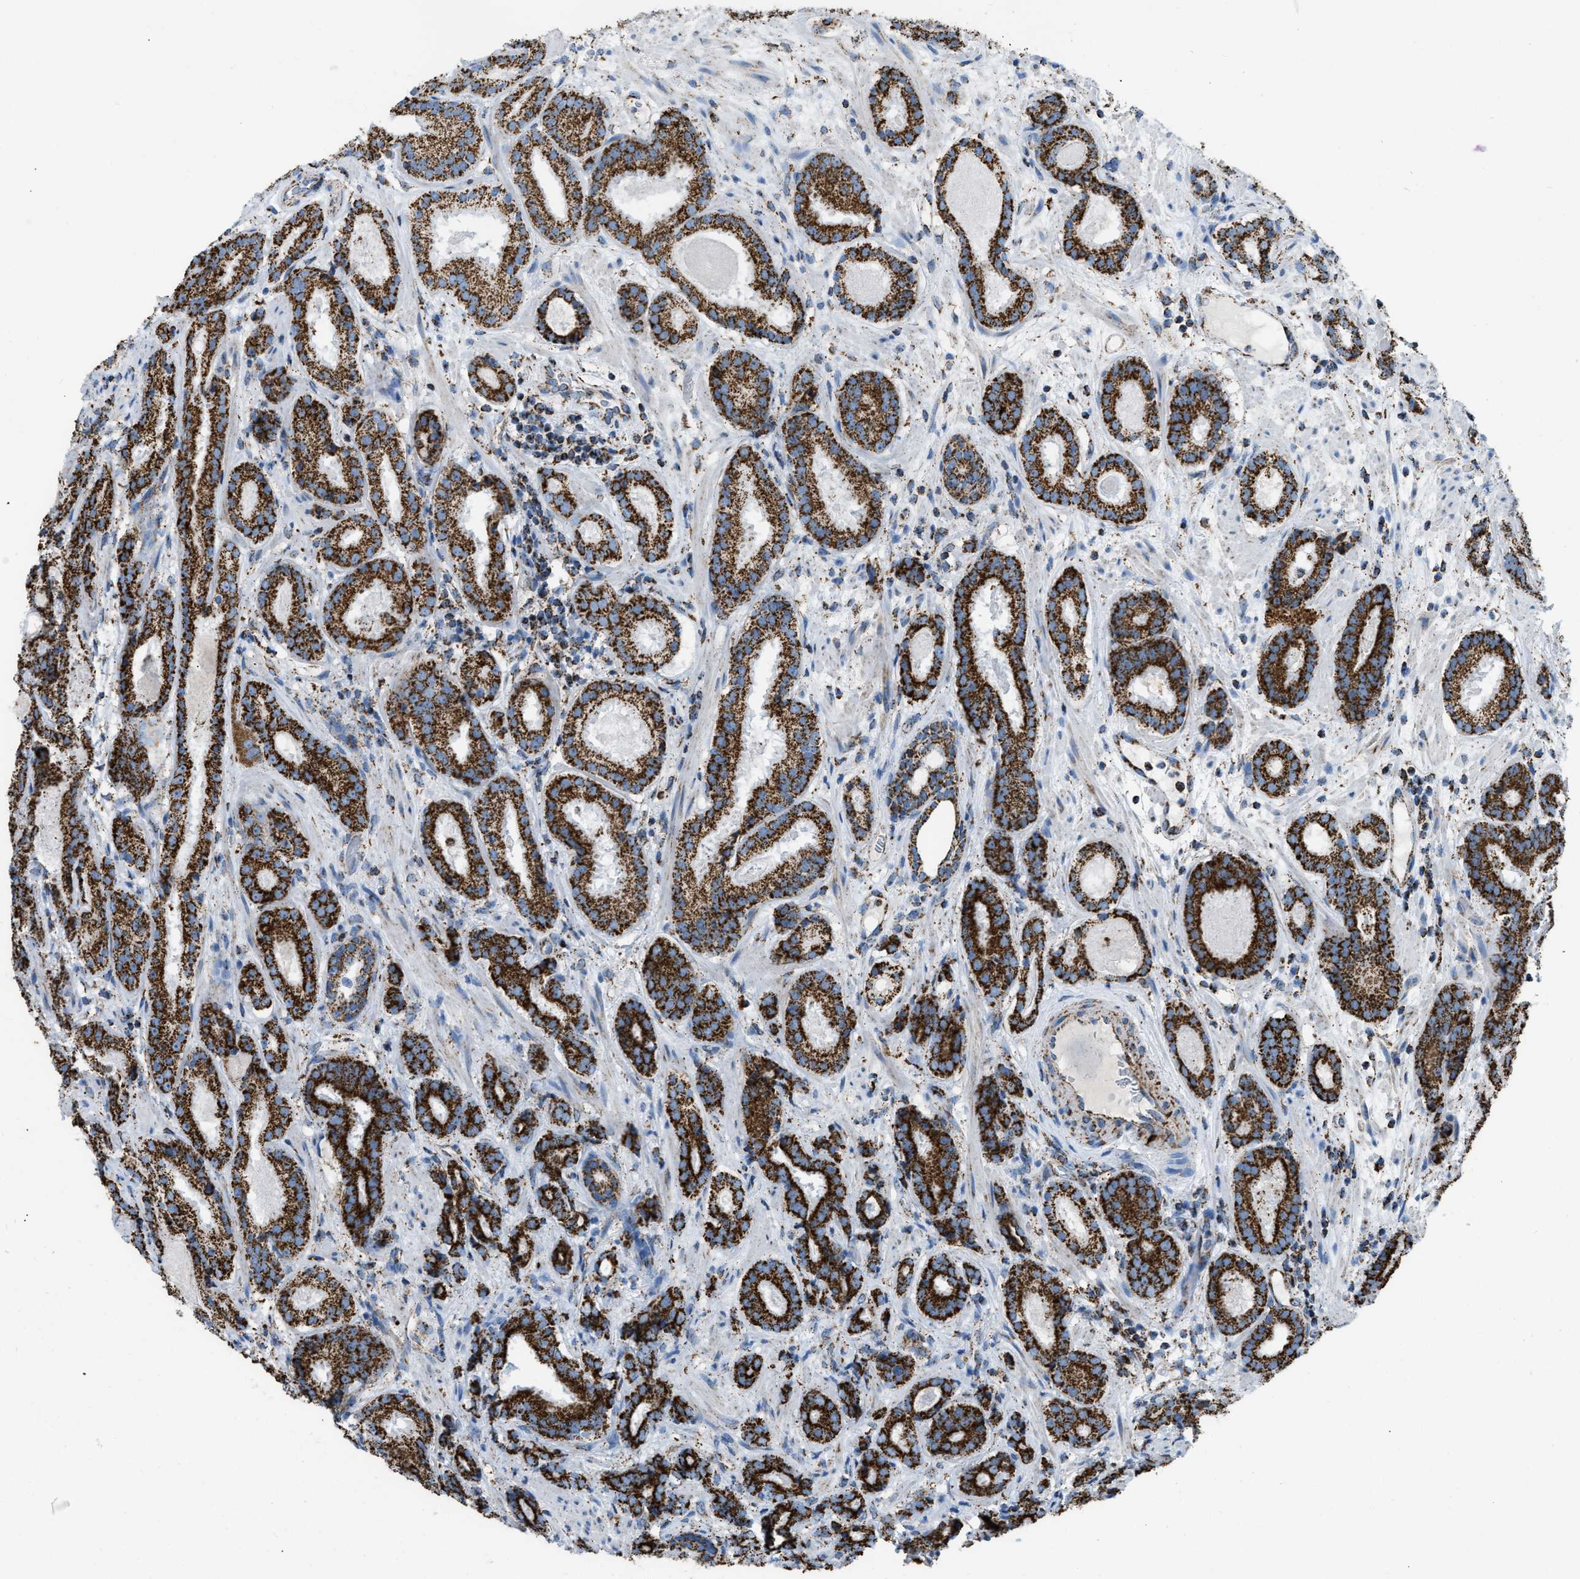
{"staining": {"intensity": "strong", "quantity": ">75%", "location": "cytoplasmic/membranous"}, "tissue": "prostate cancer", "cell_type": "Tumor cells", "image_type": "cancer", "snomed": [{"axis": "morphology", "description": "Adenocarcinoma, Low grade"}, {"axis": "topography", "description": "Prostate"}], "caption": "DAB immunohistochemical staining of human low-grade adenocarcinoma (prostate) exhibits strong cytoplasmic/membranous protein expression in about >75% of tumor cells.", "gene": "ETFB", "patient": {"sex": "male", "age": 69}}